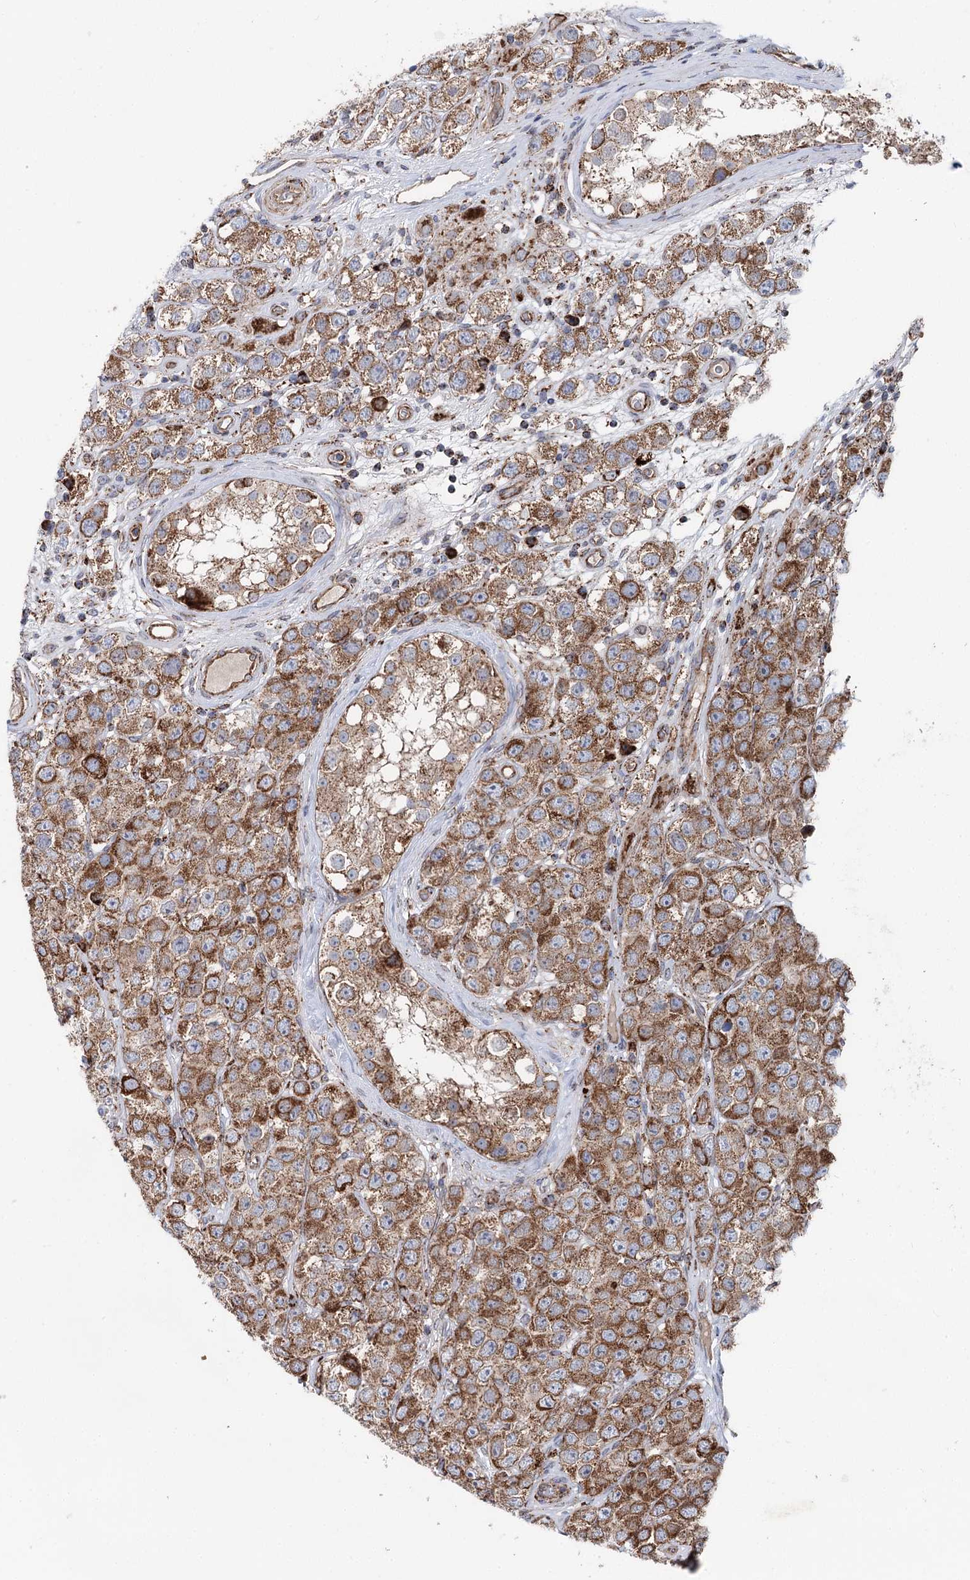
{"staining": {"intensity": "moderate", "quantity": ">75%", "location": "cytoplasmic/membranous"}, "tissue": "testis cancer", "cell_type": "Tumor cells", "image_type": "cancer", "snomed": [{"axis": "morphology", "description": "Seminoma, NOS"}, {"axis": "topography", "description": "Testis"}], "caption": "High-magnification brightfield microscopy of seminoma (testis) stained with DAB (3,3'-diaminobenzidine) (brown) and counterstained with hematoxylin (blue). tumor cells exhibit moderate cytoplasmic/membranous positivity is seen in about>75% of cells.", "gene": "MSANTD2", "patient": {"sex": "male", "age": 28}}